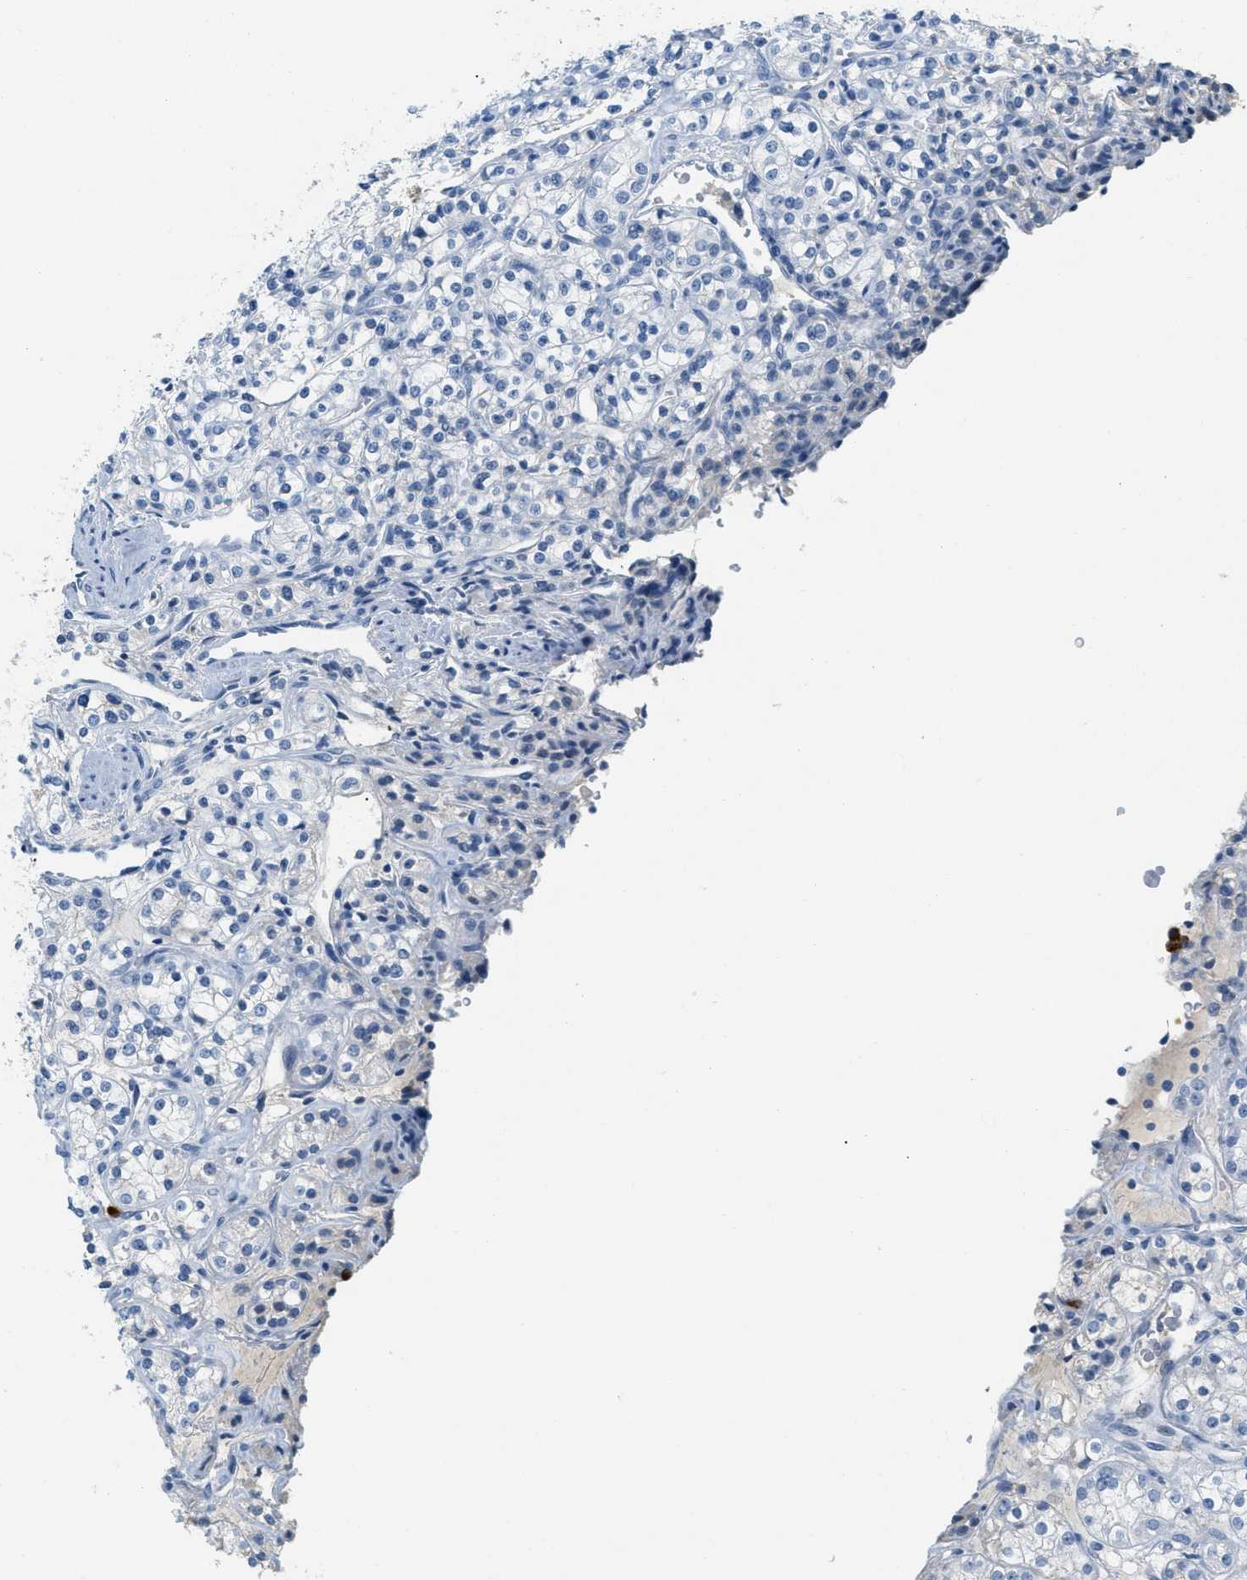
{"staining": {"intensity": "negative", "quantity": "none", "location": "none"}, "tissue": "renal cancer", "cell_type": "Tumor cells", "image_type": "cancer", "snomed": [{"axis": "morphology", "description": "Adenocarcinoma, NOS"}, {"axis": "topography", "description": "Kidney"}], "caption": "The photomicrograph displays no staining of tumor cells in renal cancer.", "gene": "LCN2", "patient": {"sex": "male", "age": 77}}